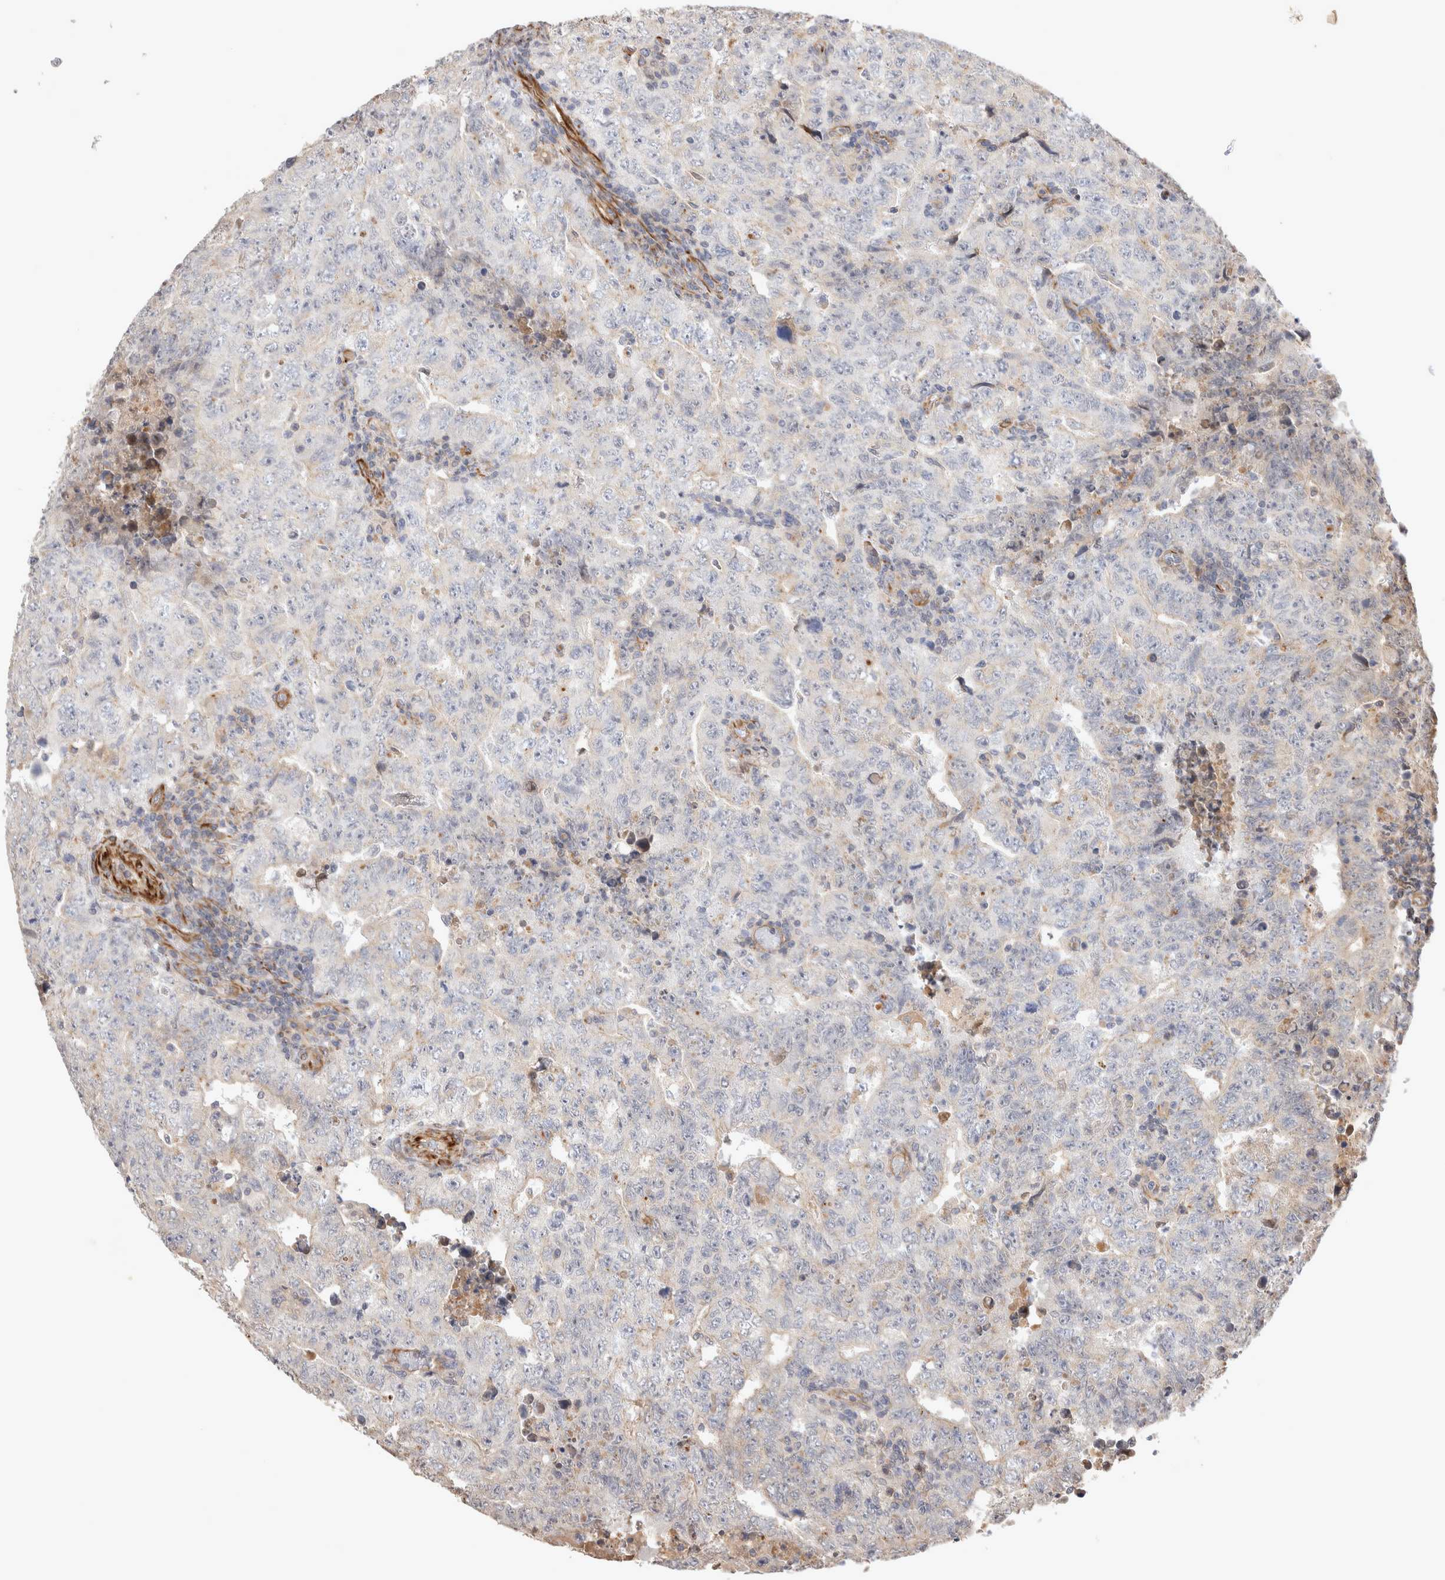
{"staining": {"intensity": "negative", "quantity": "none", "location": "none"}, "tissue": "testis cancer", "cell_type": "Tumor cells", "image_type": "cancer", "snomed": [{"axis": "morphology", "description": "Carcinoma, Embryonal, NOS"}, {"axis": "topography", "description": "Testis"}], "caption": "There is no significant expression in tumor cells of testis embryonal carcinoma.", "gene": "NMU", "patient": {"sex": "male", "age": 26}}